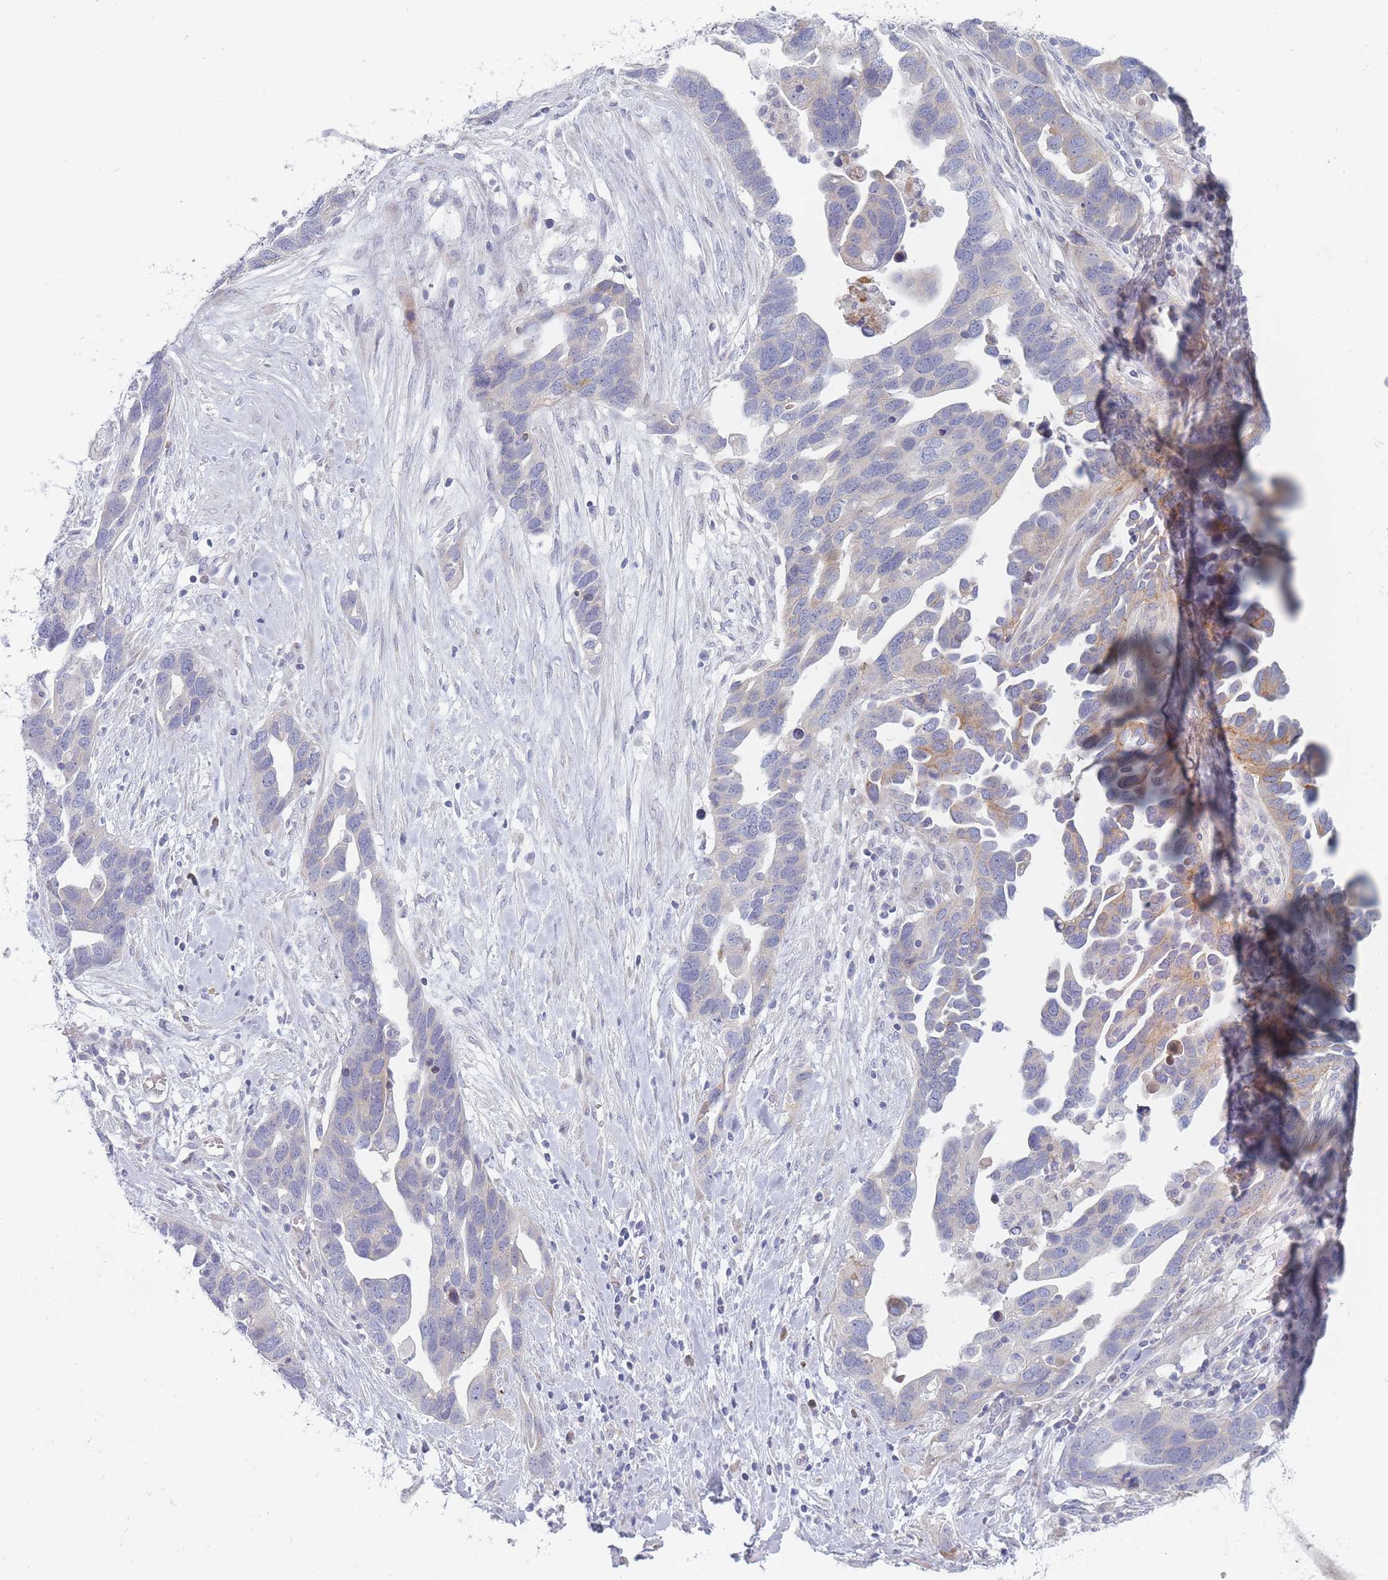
{"staining": {"intensity": "weak", "quantity": "<25%", "location": "cytoplasmic/membranous"}, "tissue": "ovarian cancer", "cell_type": "Tumor cells", "image_type": "cancer", "snomed": [{"axis": "morphology", "description": "Cystadenocarcinoma, serous, NOS"}, {"axis": "topography", "description": "Ovary"}], "caption": "The immunohistochemistry histopathology image has no significant positivity in tumor cells of ovarian cancer (serous cystadenocarcinoma) tissue.", "gene": "SPATS1", "patient": {"sex": "female", "age": 54}}